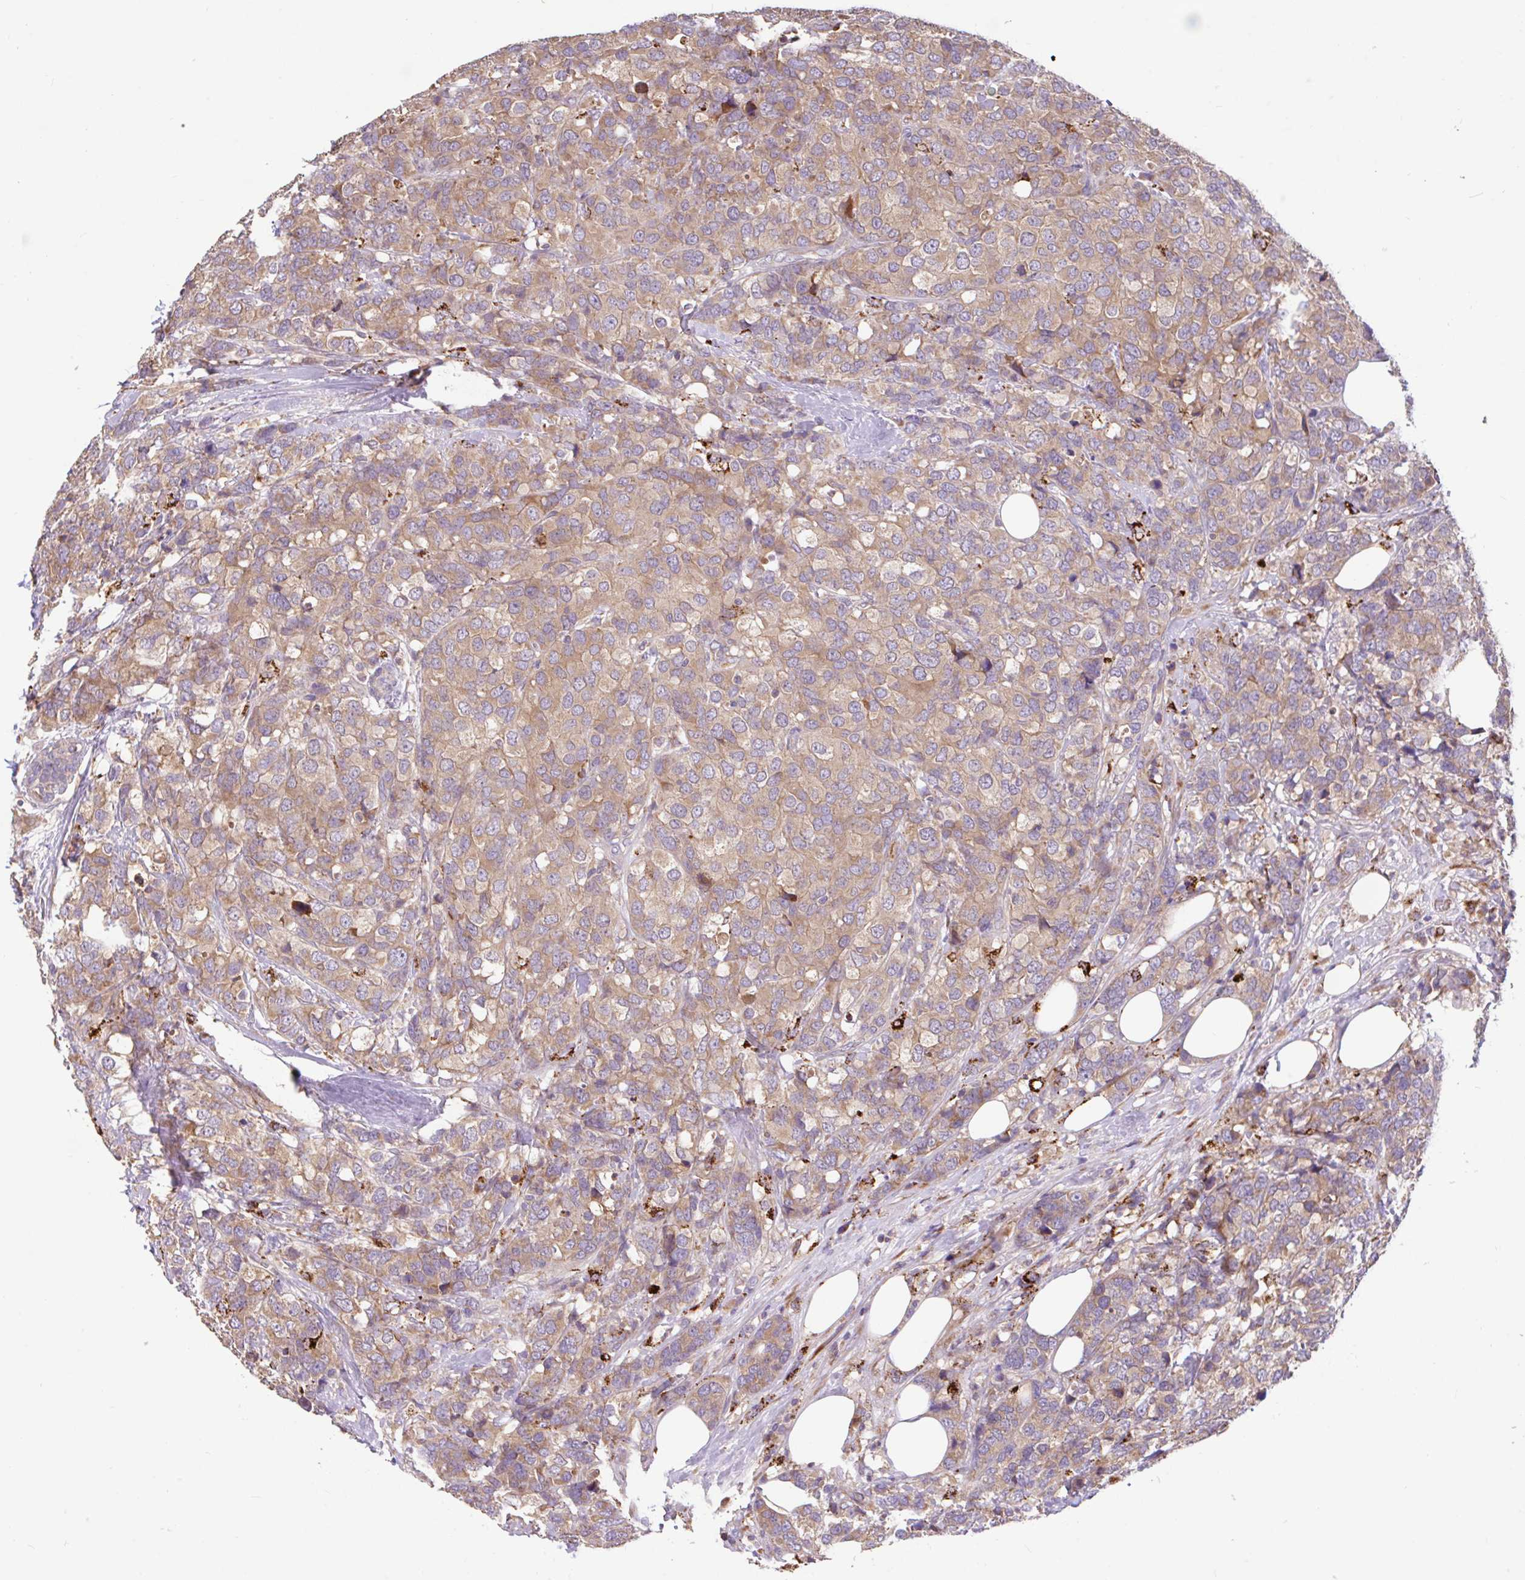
{"staining": {"intensity": "moderate", "quantity": "25%-75%", "location": "cytoplasmic/membranous"}, "tissue": "breast cancer", "cell_type": "Tumor cells", "image_type": "cancer", "snomed": [{"axis": "morphology", "description": "Lobular carcinoma"}, {"axis": "topography", "description": "Breast"}], "caption": "Lobular carcinoma (breast) stained with immunohistochemistry reveals moderate cytoplasmic/membranous expression in about 25%-75% of tumor cells. (Brightfield microscopy of DAB IHC at high magnification).", "gene": "RALBP1", "patient": {"sex": "female", "age": 59}}